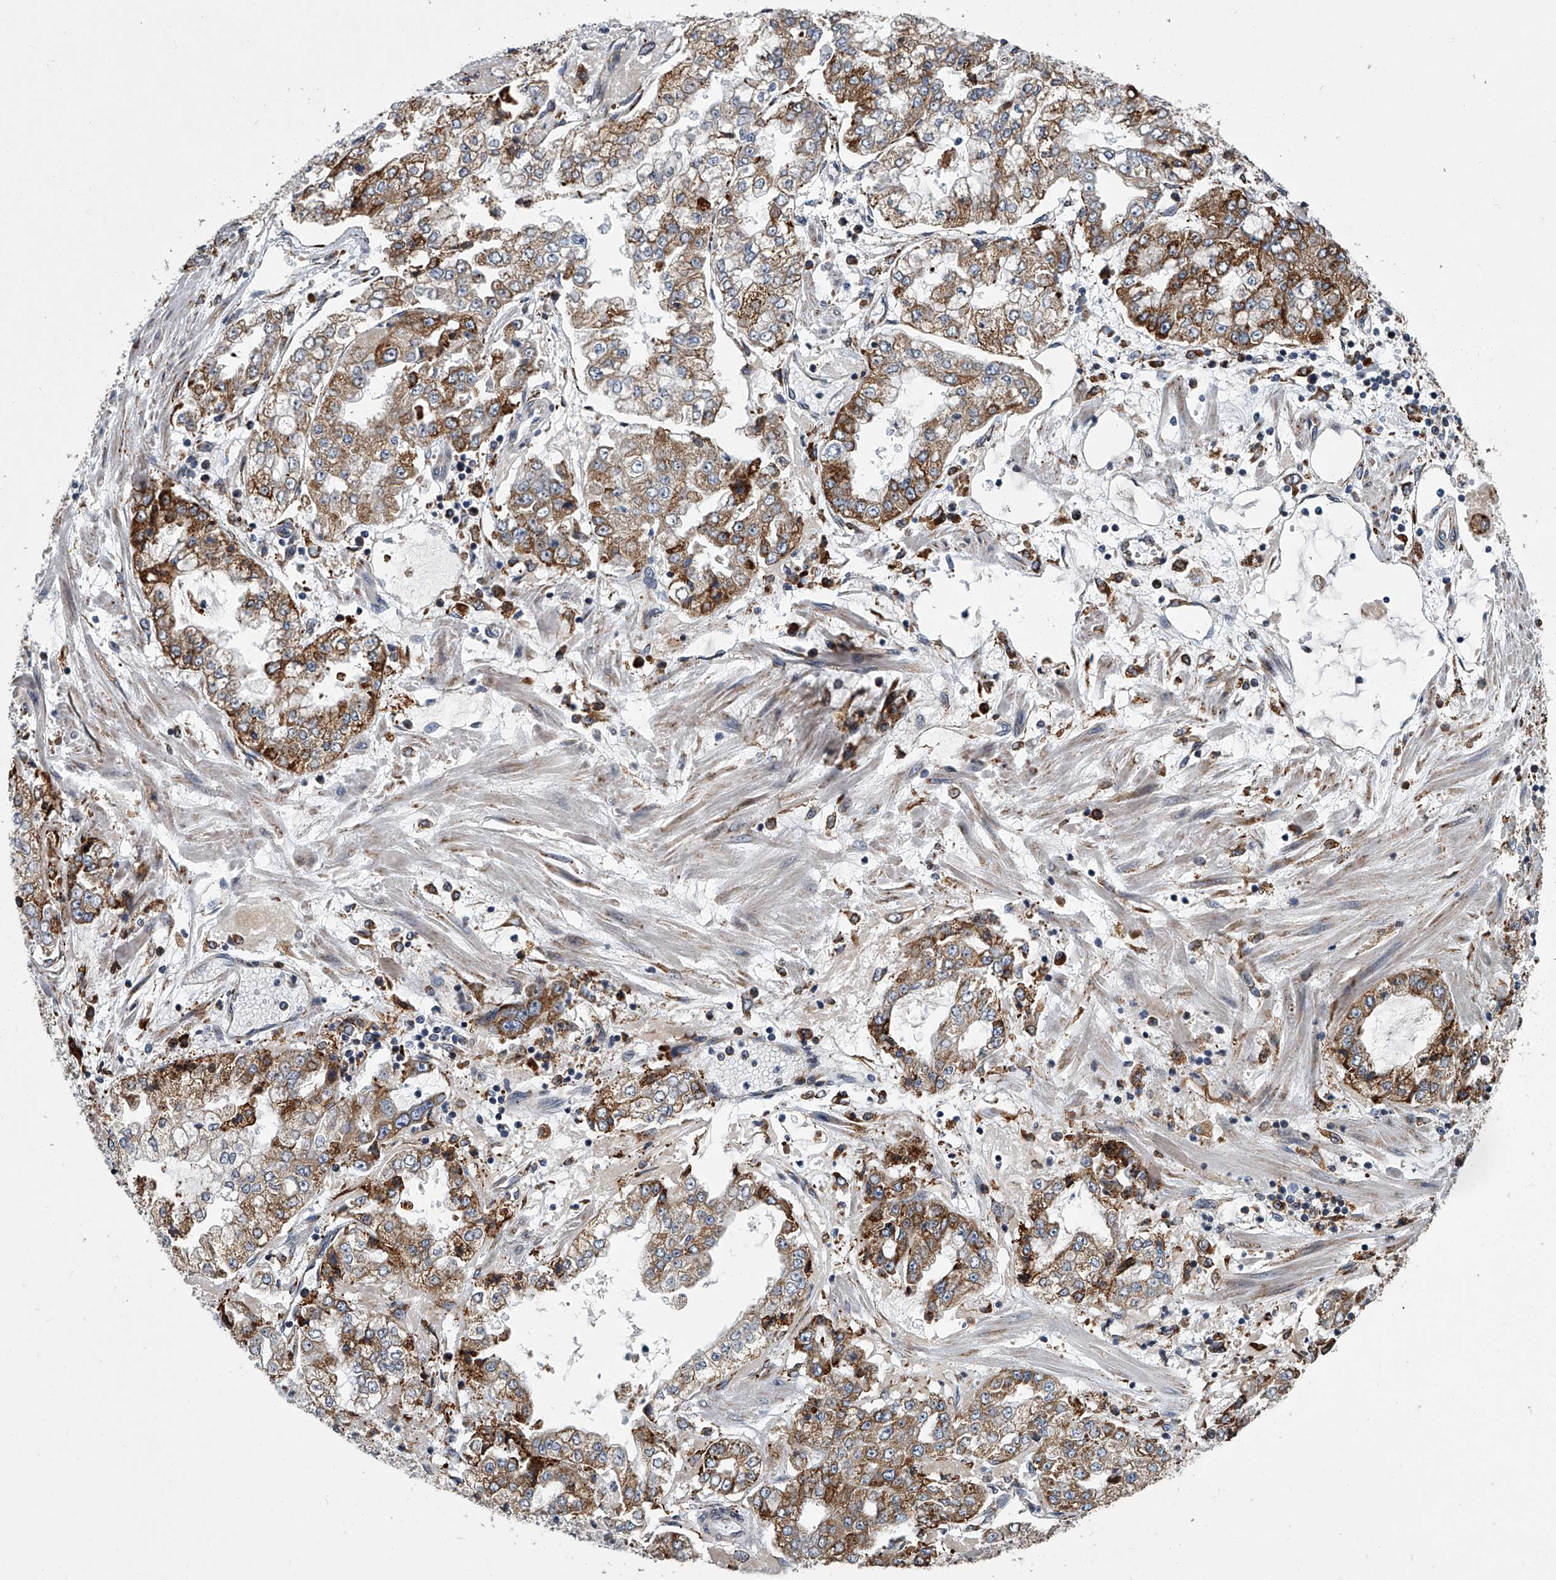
{"staining": {"intensity": "moderate", "quantity": ">75%", "location": "cytoplasmic/membranous"}, "tissue": "stomach cancer", "cell_type": "Tumor cells", "image_type": "cancer", "snomed": [{"axis": "morphology", "description": "Adenocarcinoma, NOS"}, {"axis": "topography", "description": "Stomach"}], "caption": "High-magnification brightfield microscopy of stomach adenocarcinoma stained with DAB (brown) and counterstained with hematoxylin (blue). tumor cells exhibit moderate cytoplasmic/membranous expression is seen in approximately>75% of cells.", "gene": "TMEM63C", "patient": {"sex": "male", "age": 76}}